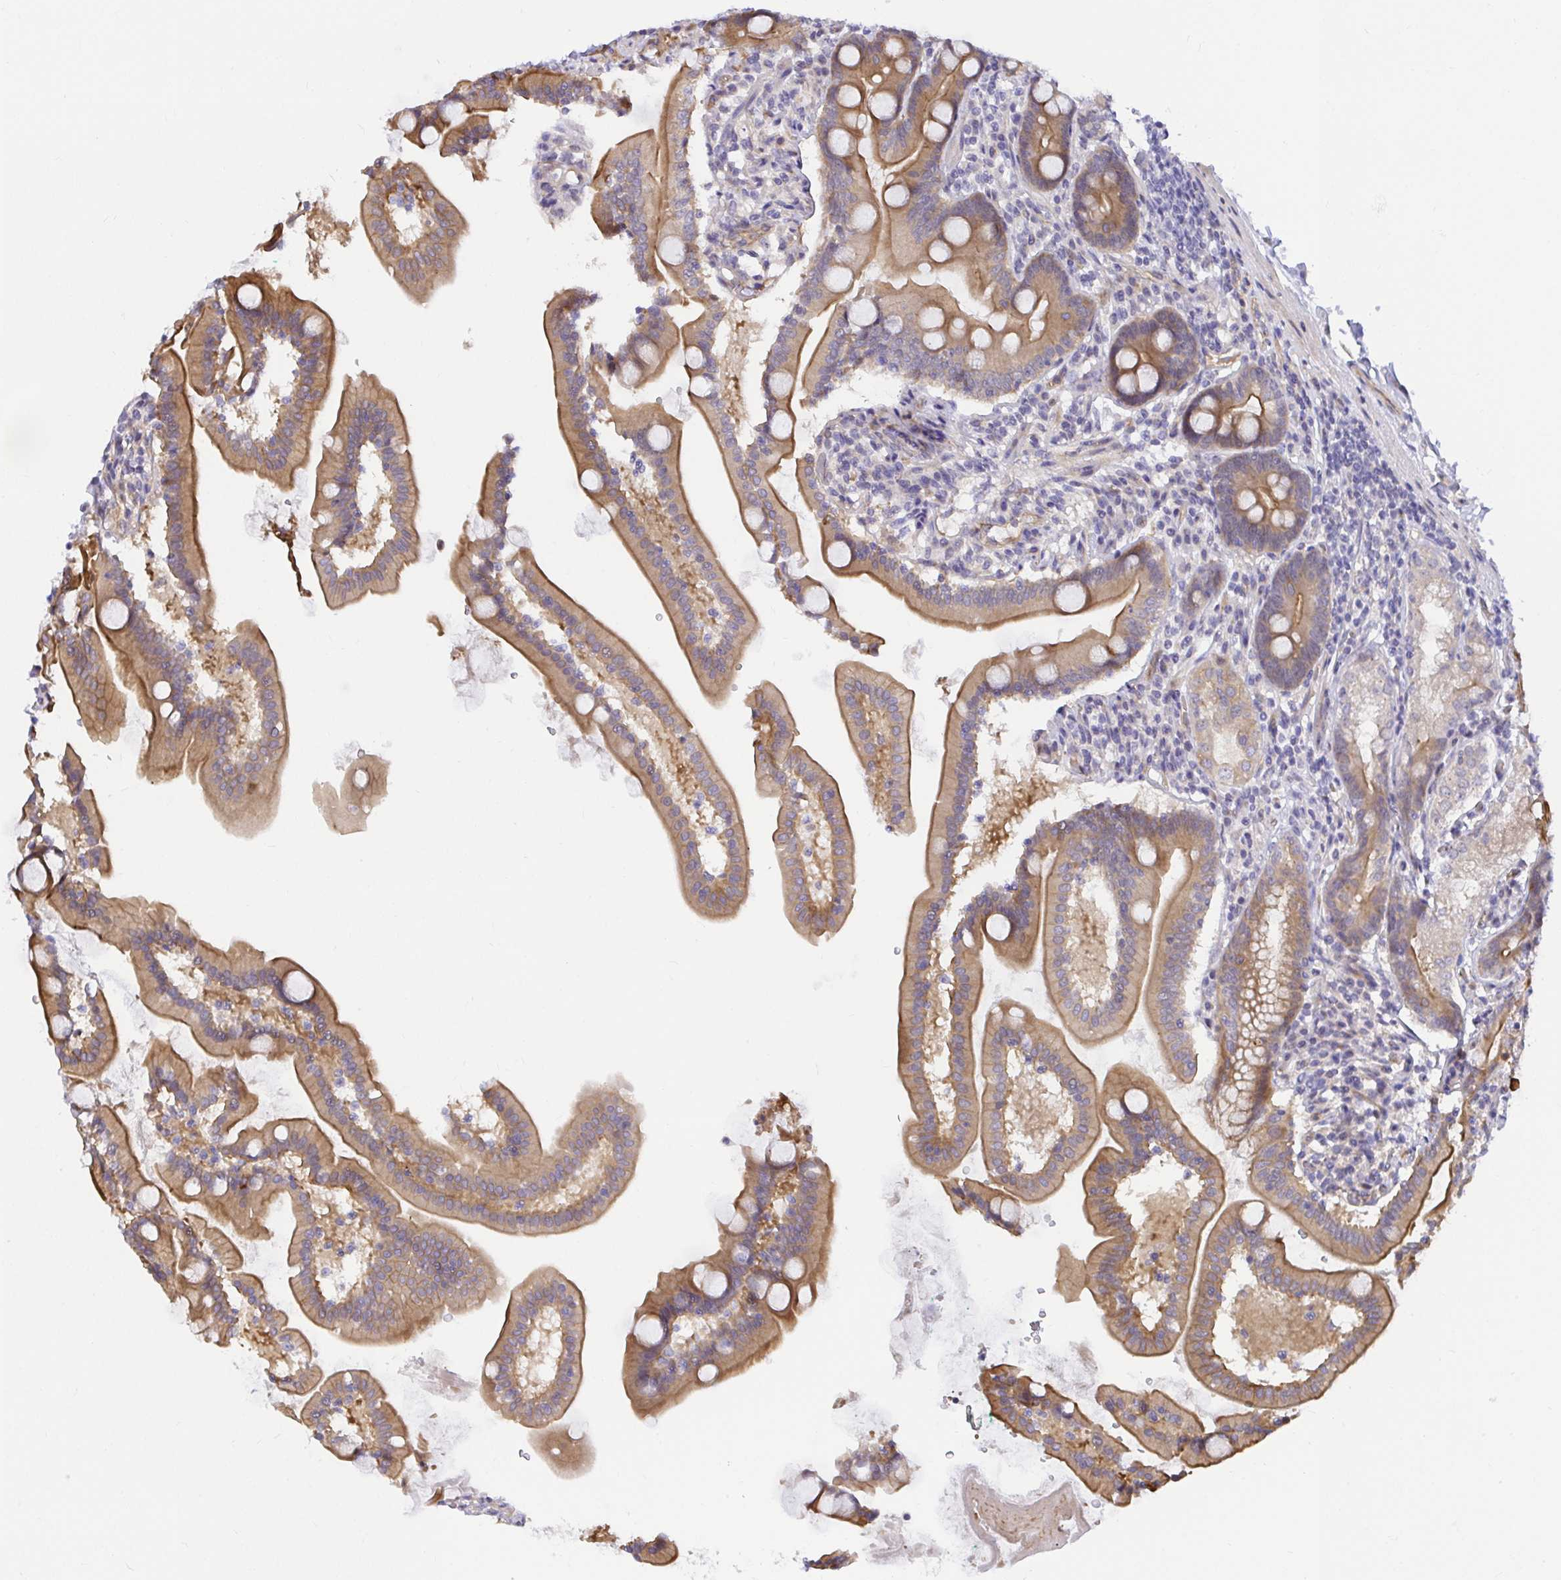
{"staining": {"intensity": "moderate", "quantity": "25%-75%", "location": "cytoplasmic/membranous"}, "tissue": "duodenum", "cell_type": "Glandular cells", "image_type": "normal", "snomed": [{"axis": "morphology", "description": "Normal tissue, NOS"}, {"axis": "topography", "description": "Duodenum"}], "caption": "Benign duodenum was stained to show a protein in brown. There is medium levels of moderate cytoplasmic/membranous expression in about 25%-75% of glandular cells. The protein of interest is shown in brown color, while the nuclei are stained blue.", "gene": "TRIM55", "patient": {"sex": "female", "age": 67}}